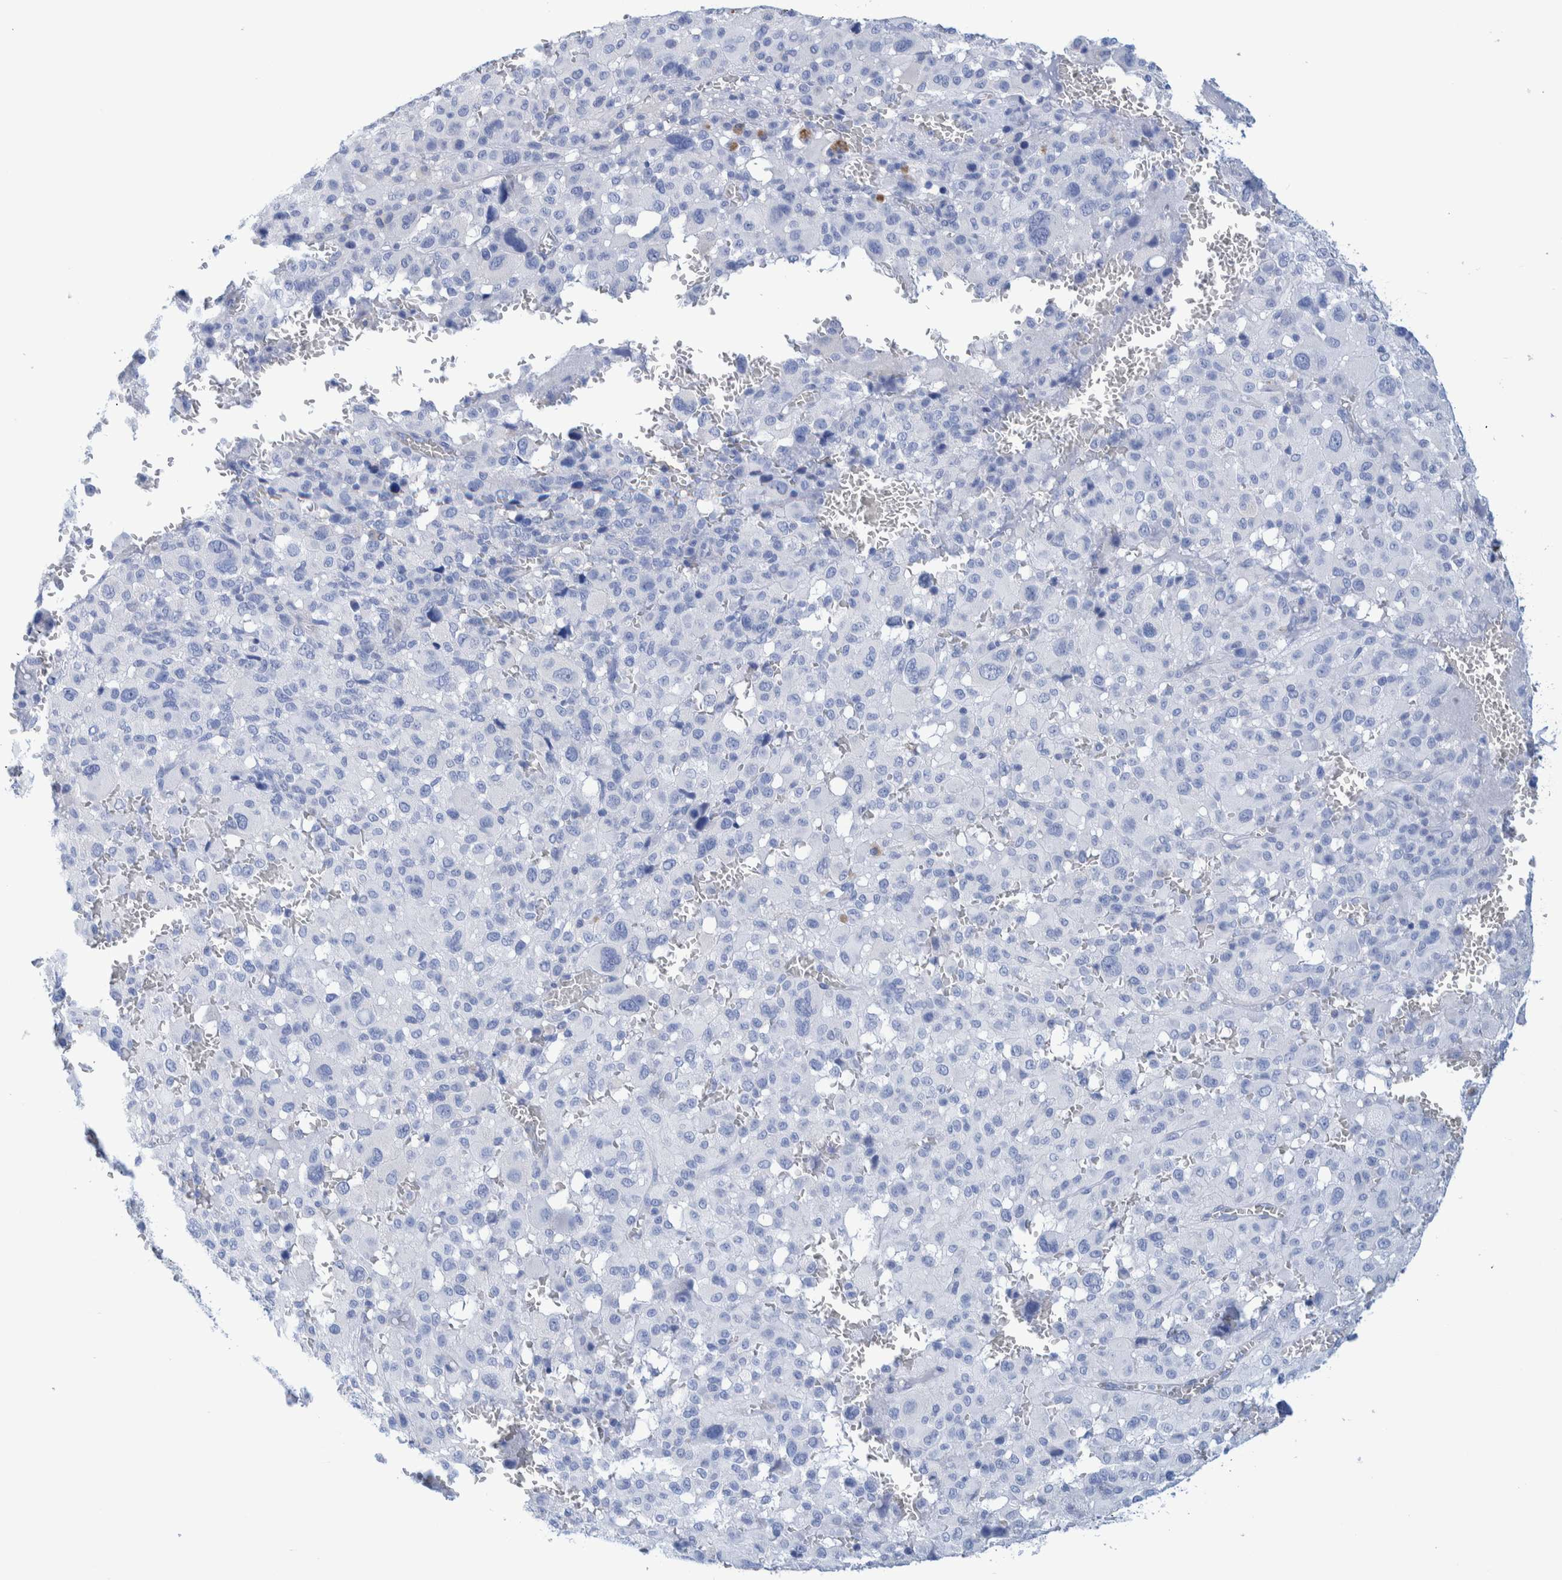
{"staining": {"intensity": "negative", "quantity": "none", "location": "none"}, "tissue": "melanoma", "cell_type": "Tumor cells", "image_type": "cancer", "snomed": [{"axis": "morphology", "description": "Malignant melanoma, Metastatic site"}, {"axis": "topography", "description": "Skin"}], "caption": "Immunohistochemistry (IHC) histopathology image of human malignant melanoma (metastatic site) stained for a protein (brown), which shows no positivity in tumor cells.", "gene": "PERP", "patient": {"sex": "female", "age": 74}}